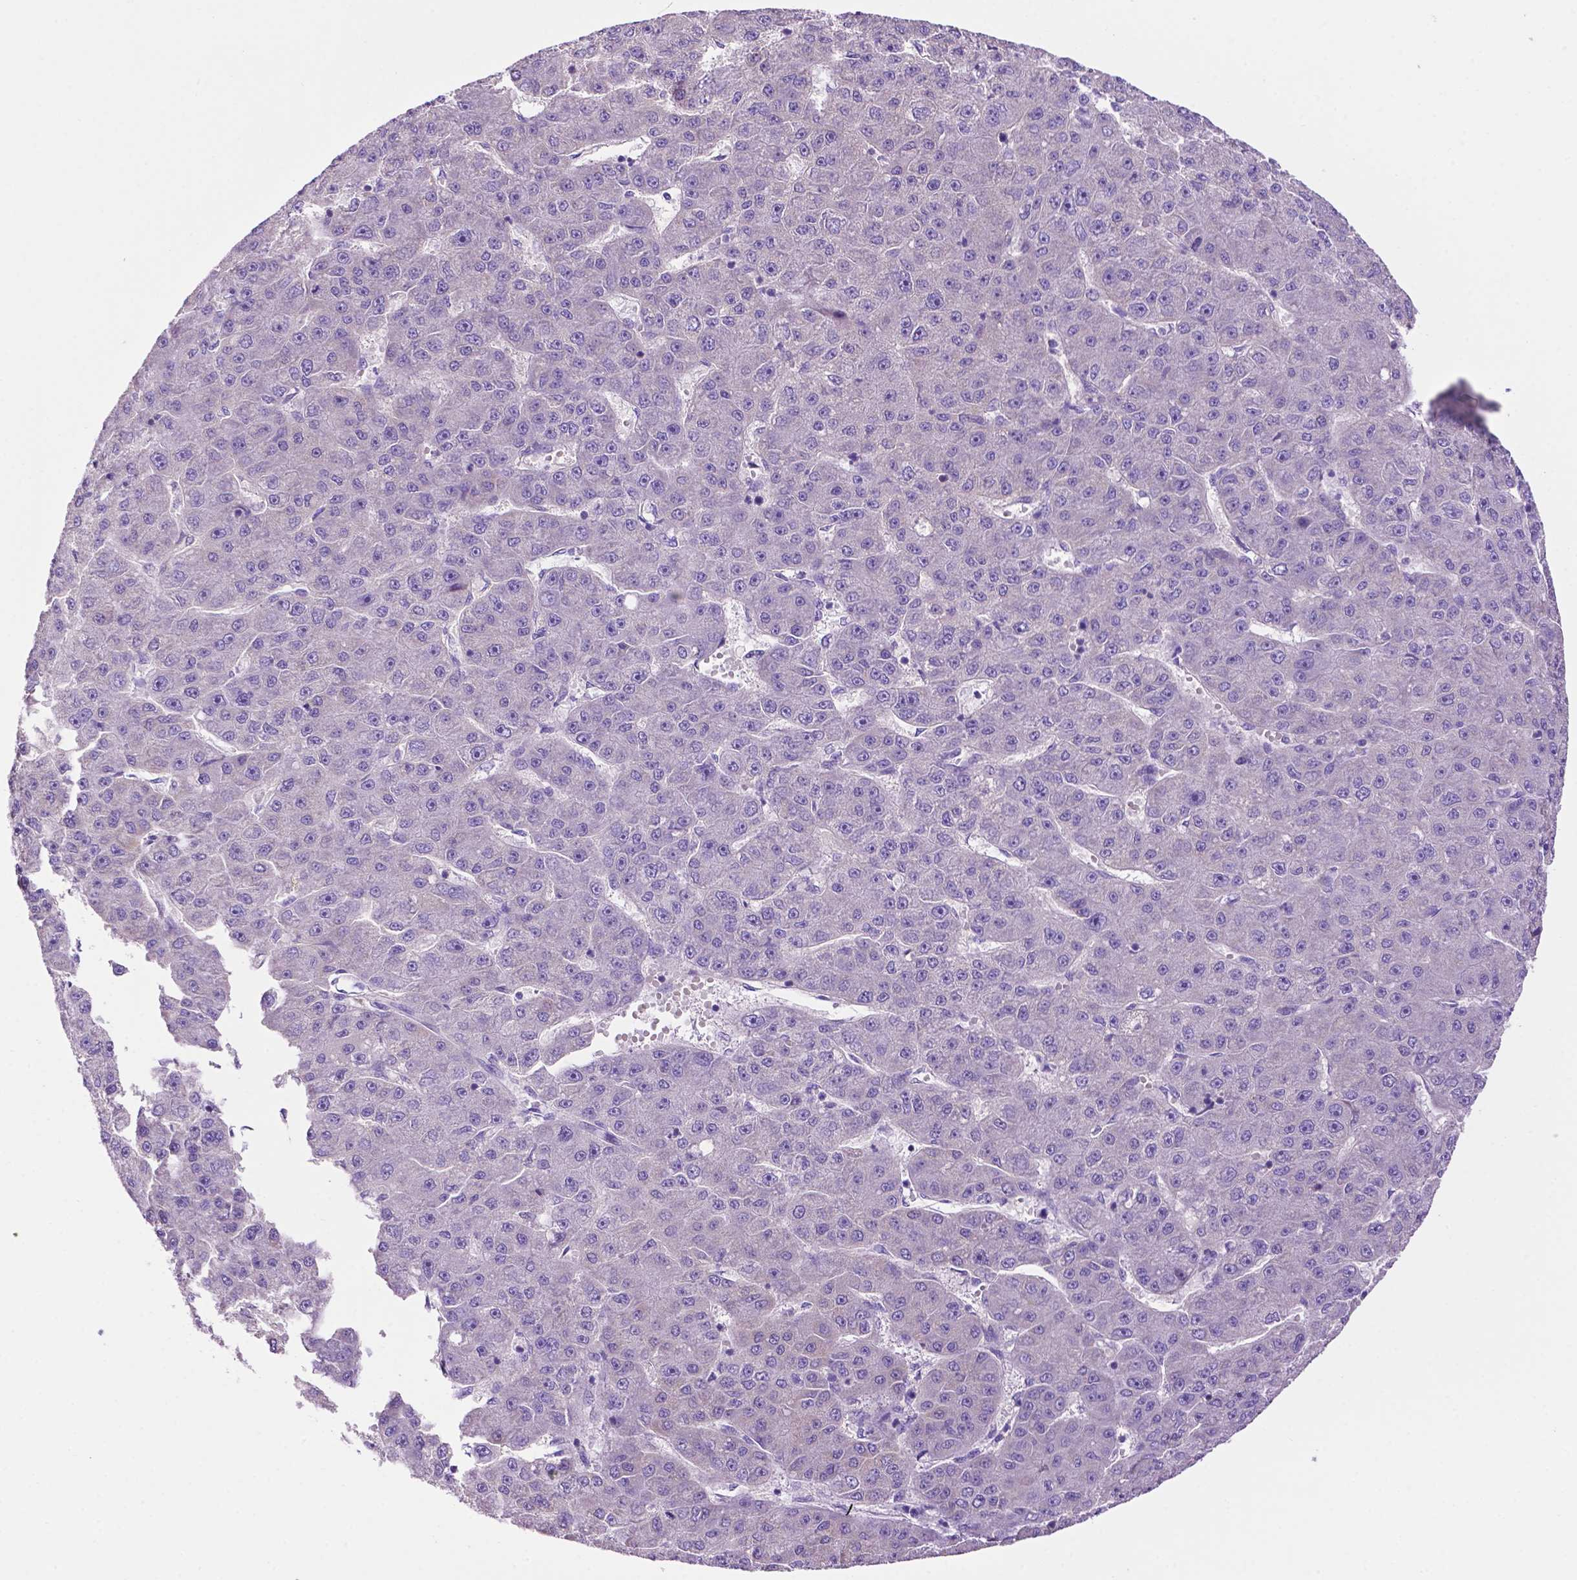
{"staining": {"intensity": "negative", "quantity": "none", "location": "none"}, "tissue": "liver cancer", "cell_type": "Tumor cells", "image_type": "cancer", "snomed": [{"axis": "morphology", "description": "Carcinoma, Hepatocellular, NOS"}, {"axis": "topography", "description": "Liver"}], "caption": "DAB immunohistochemical staining of liver cancer displays no significant staining in tumor cells. (DAB immunohistochemistry with hematoxylin counter stain).", "gene": "PHYHIP", "patient": {"sex": "male", "age": 67}}